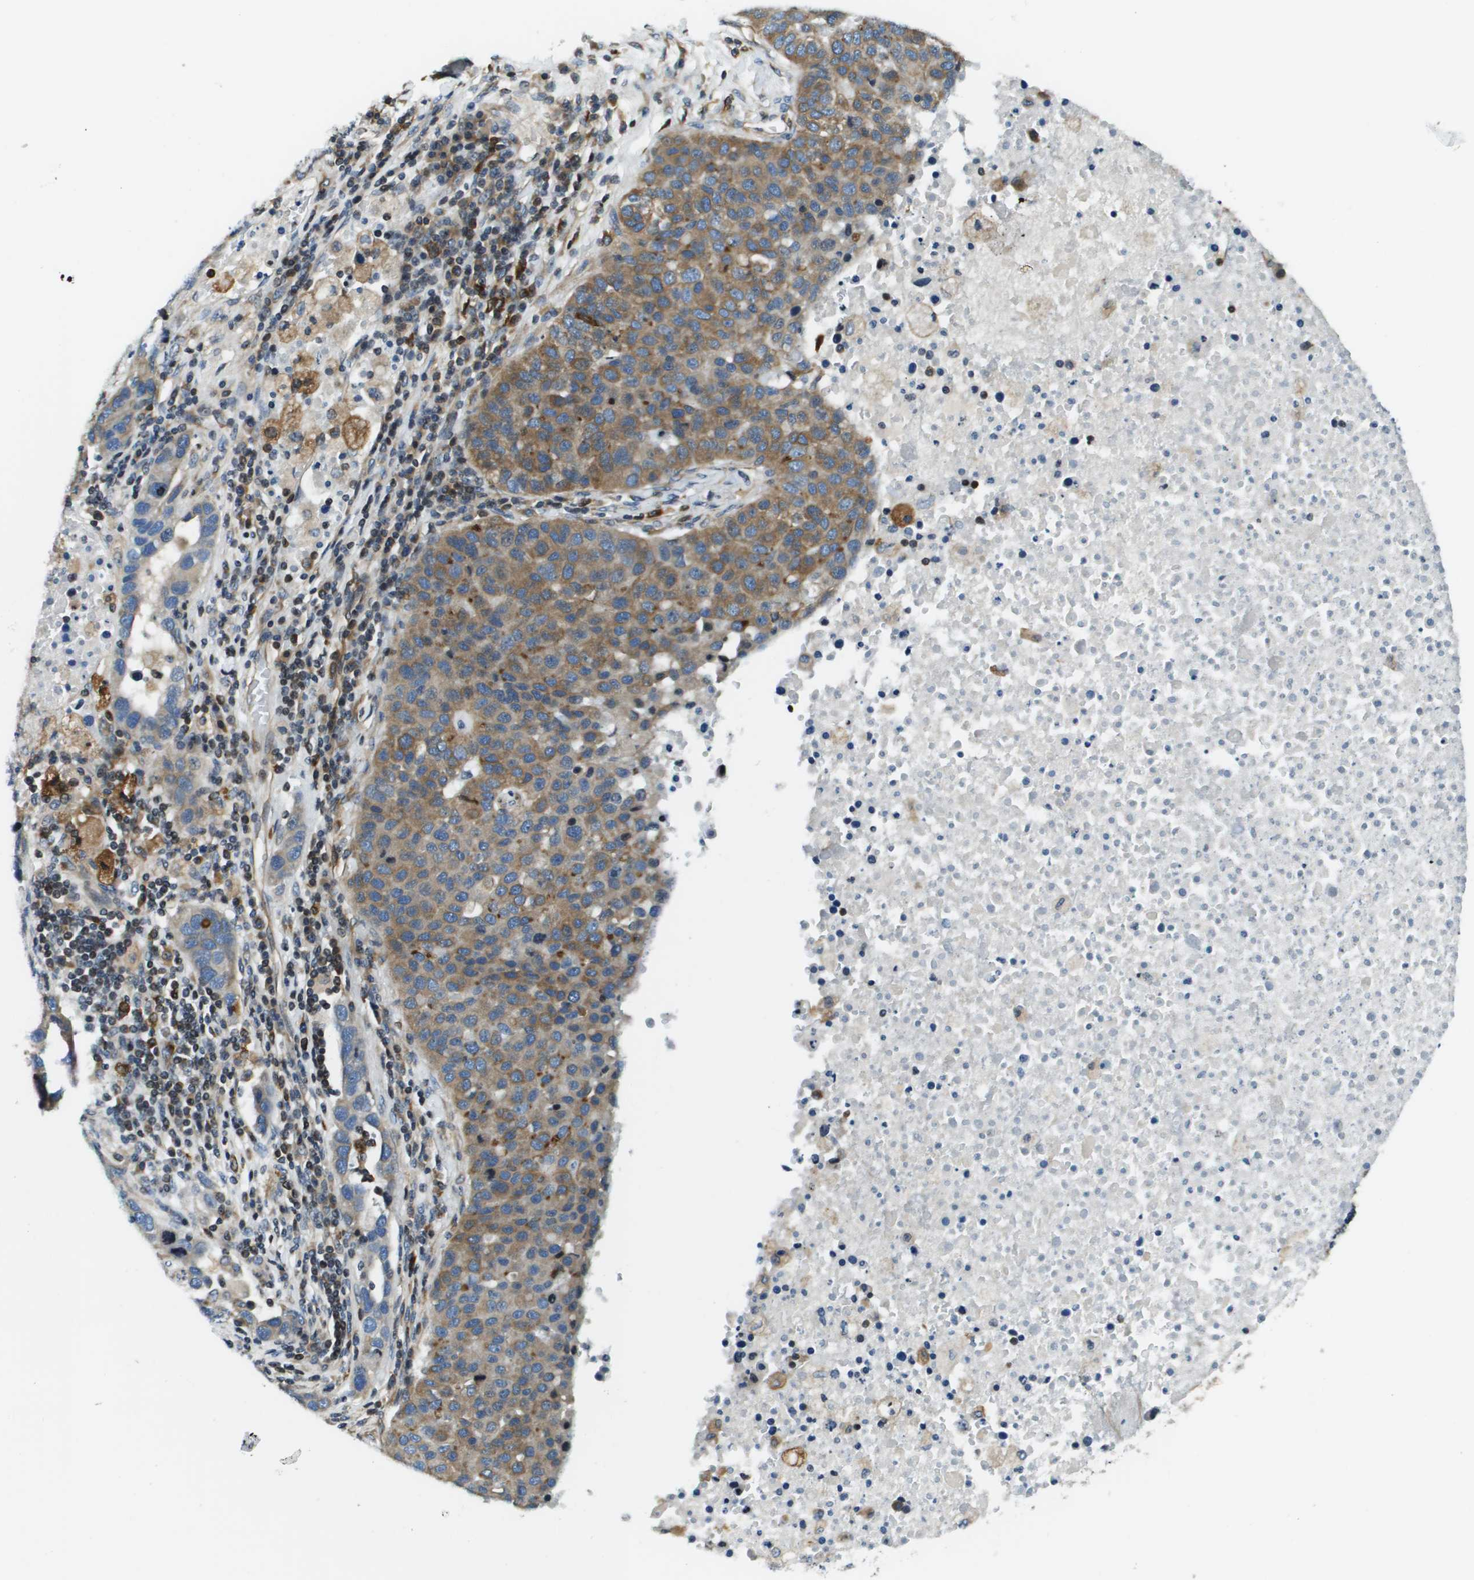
{"staining": {"intensity": "moderate", "quantity": ">75%", "location": "cytoplasmic/membranous"}, "tissue": "pancreatic cancer", "cell_type": "Tumor cells", "image_type": "cancer", "snomed": [{"axis": "morphology", "description": "Adenocarcinoma, NOS"}, {"axis": "topography", "description": "Pancreas"}], "caption": "The micrograph reveals a brown stain indicating the presence of a protein in the cytoplasmic/membranous of tumor cells in pancreatic adenocarcinoma. (brown staining indicates protein expression, while blue staining denotes nuclei).", "gene": "ESYT1", "patient": {"sex": "female", "age": 61}}